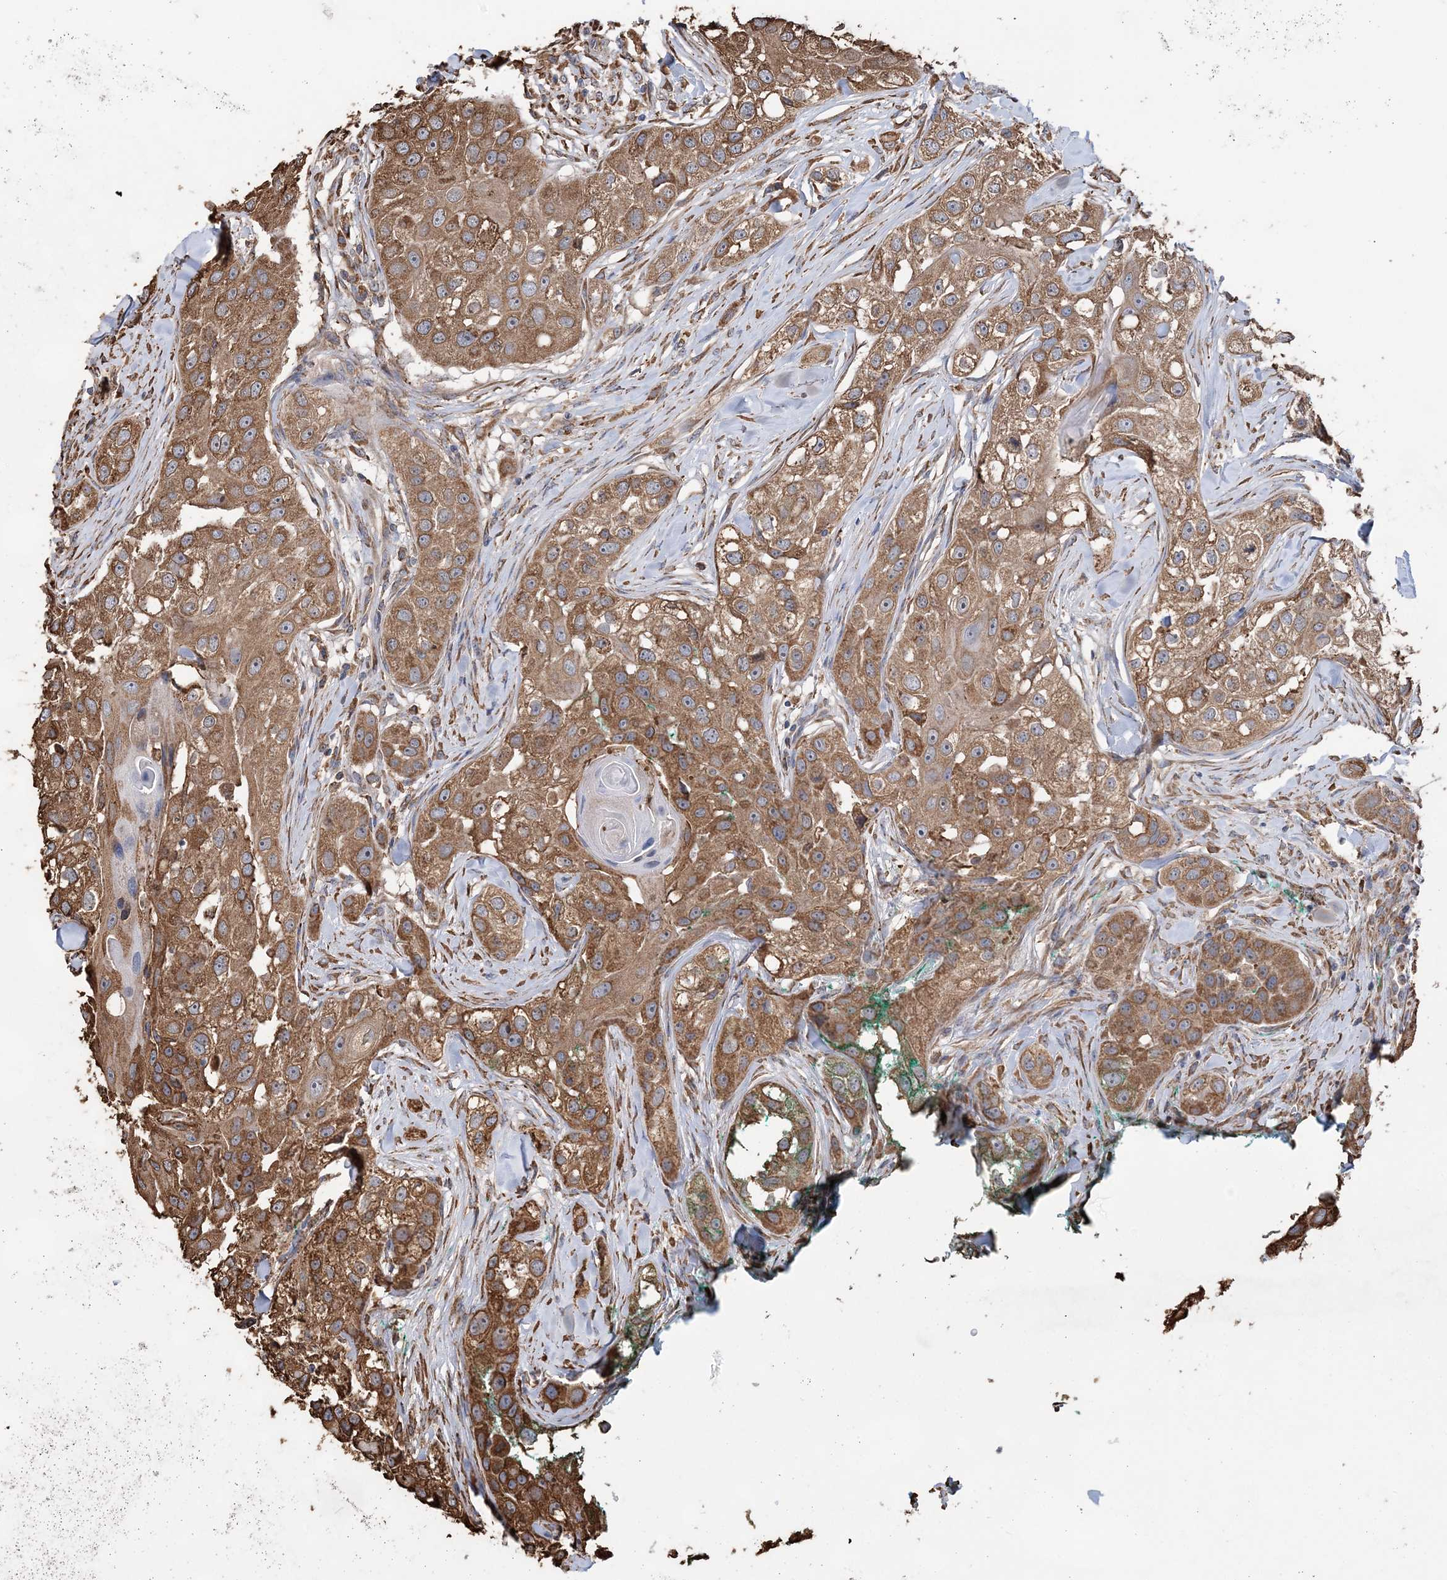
{"staining": {"intensity": "moderate", "quantity": ">75%", "location": "cytoplasmic/membranous"}, "tissue": "head and neck cancer", "cell_type": "Tumor cells", "image_type": "cancer", "snomed": [{"axis": "morphology", "description": "Normal tissue, NOS"}, {"axis": "morphology", "description": "Squamous cell carcinoma, NOS"}, {"axis": "topography", "description": "Skeletal muscle"}, {"axis": "topography", "description": "Head-Neck"}], "caption": "DAB (3,3'-diaminobenzidine) immunohistochemical staining of head and neck squamous cell carcinoma shows moderate cytoplasmic/membranous protein staining in approximately >75% of tumor cells.", "gene": "WDR12", "patient": {"sex": "male", "age": 51}}